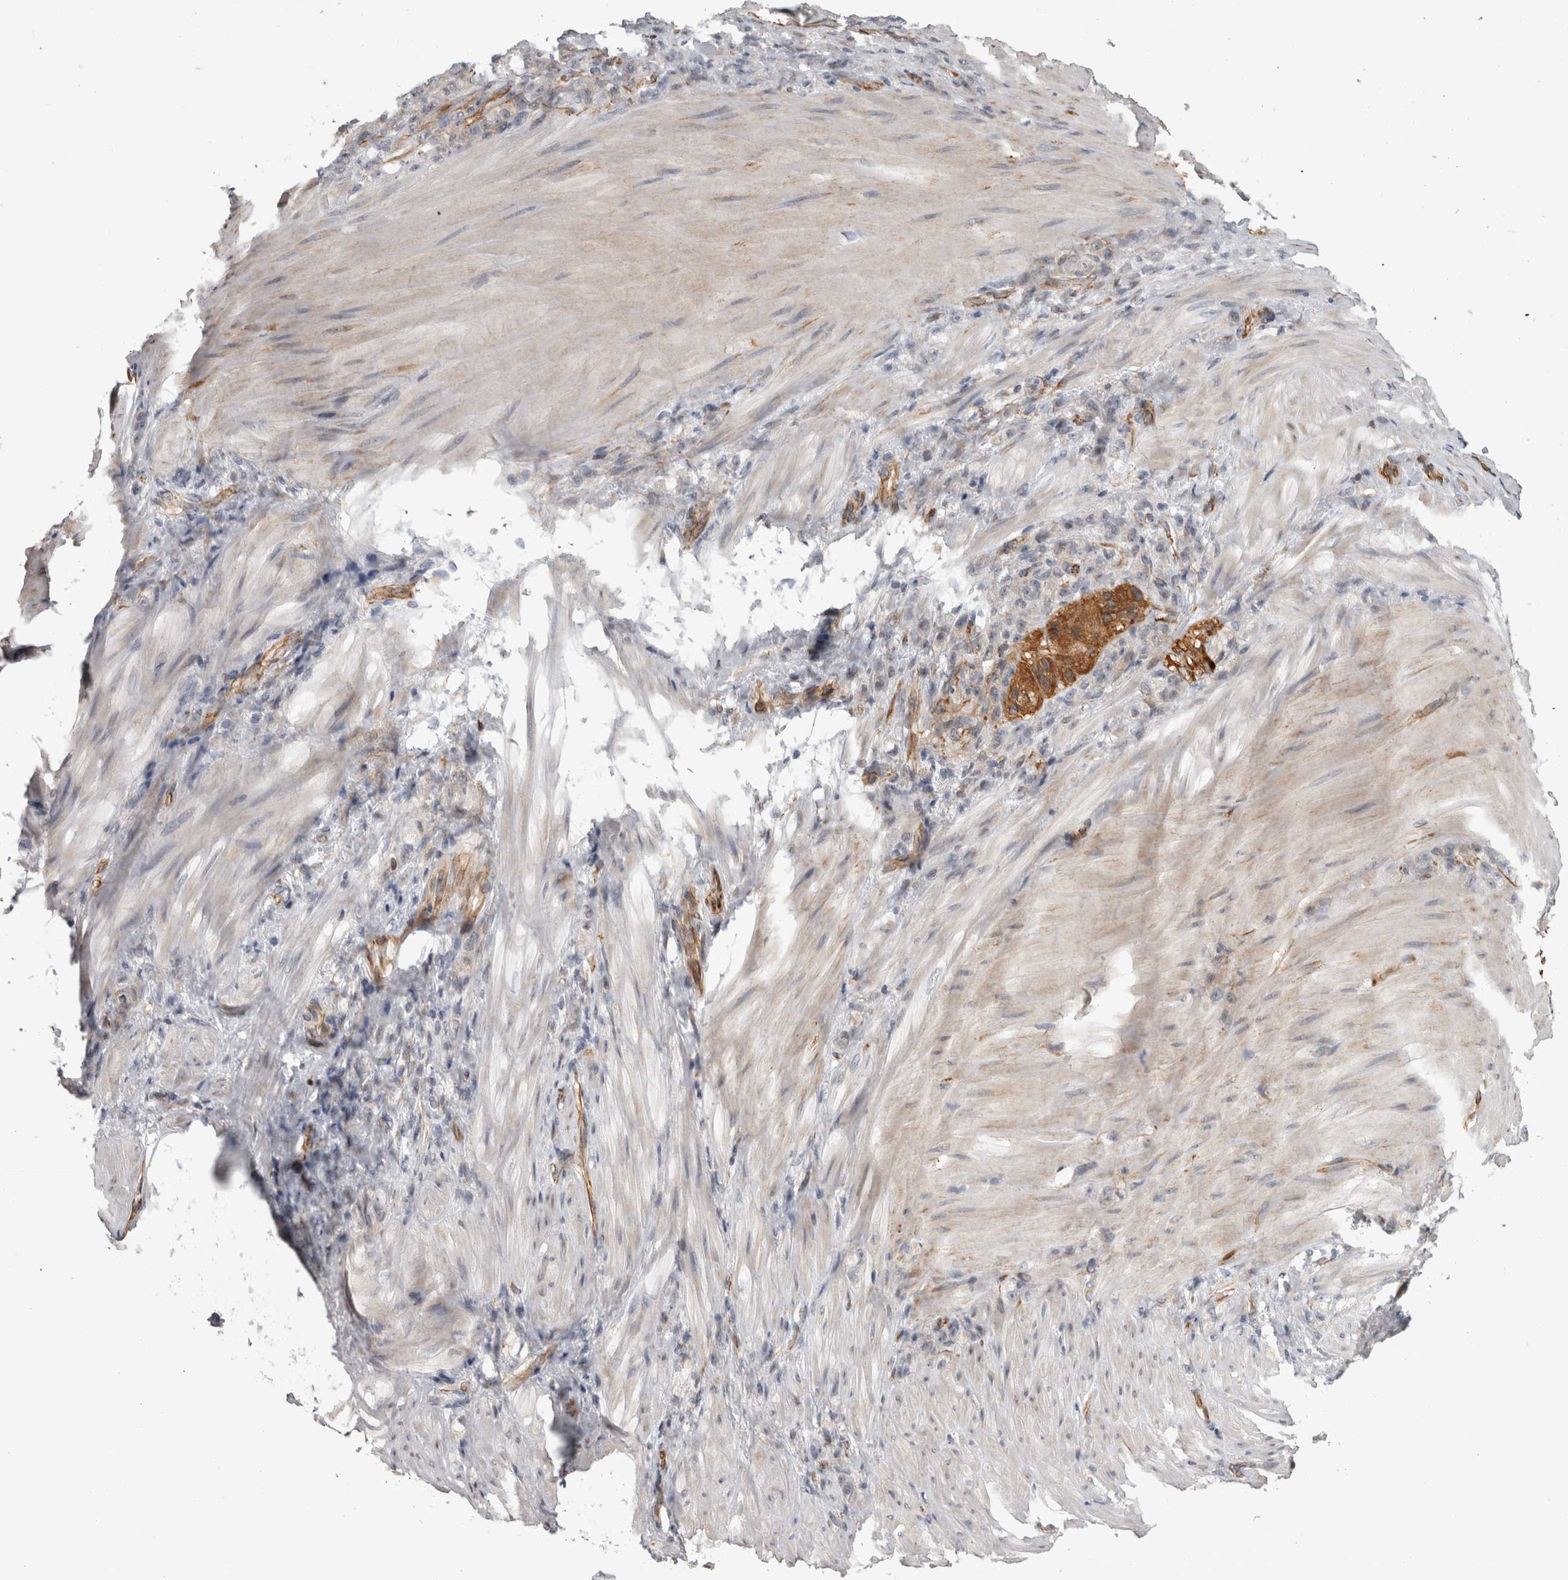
{"staining": {"intensity": "moderate", "quantity": ">75%", "location": "cytoplasmic/membranous"}, "tissue": "stomach cancer", "cell_type": "Tumor cells", "image_type": "cancer", "snomed": [{"axis": "morphology", "description": "Normal tissue, NOS"}, {"axis": "morphology", "description": "Adenocarcinoma, NOS"}, {"axis": "topography", "description": "Stomach"}], "caption": "A high-resolution histopathology image shows IHC staining of stomach cancer, which shows moderate cytoplasmic/membranous staining in about >75% of tumor cells.", "gene": "ACOT7", "patient": {"sex": "male", "age": 82}}